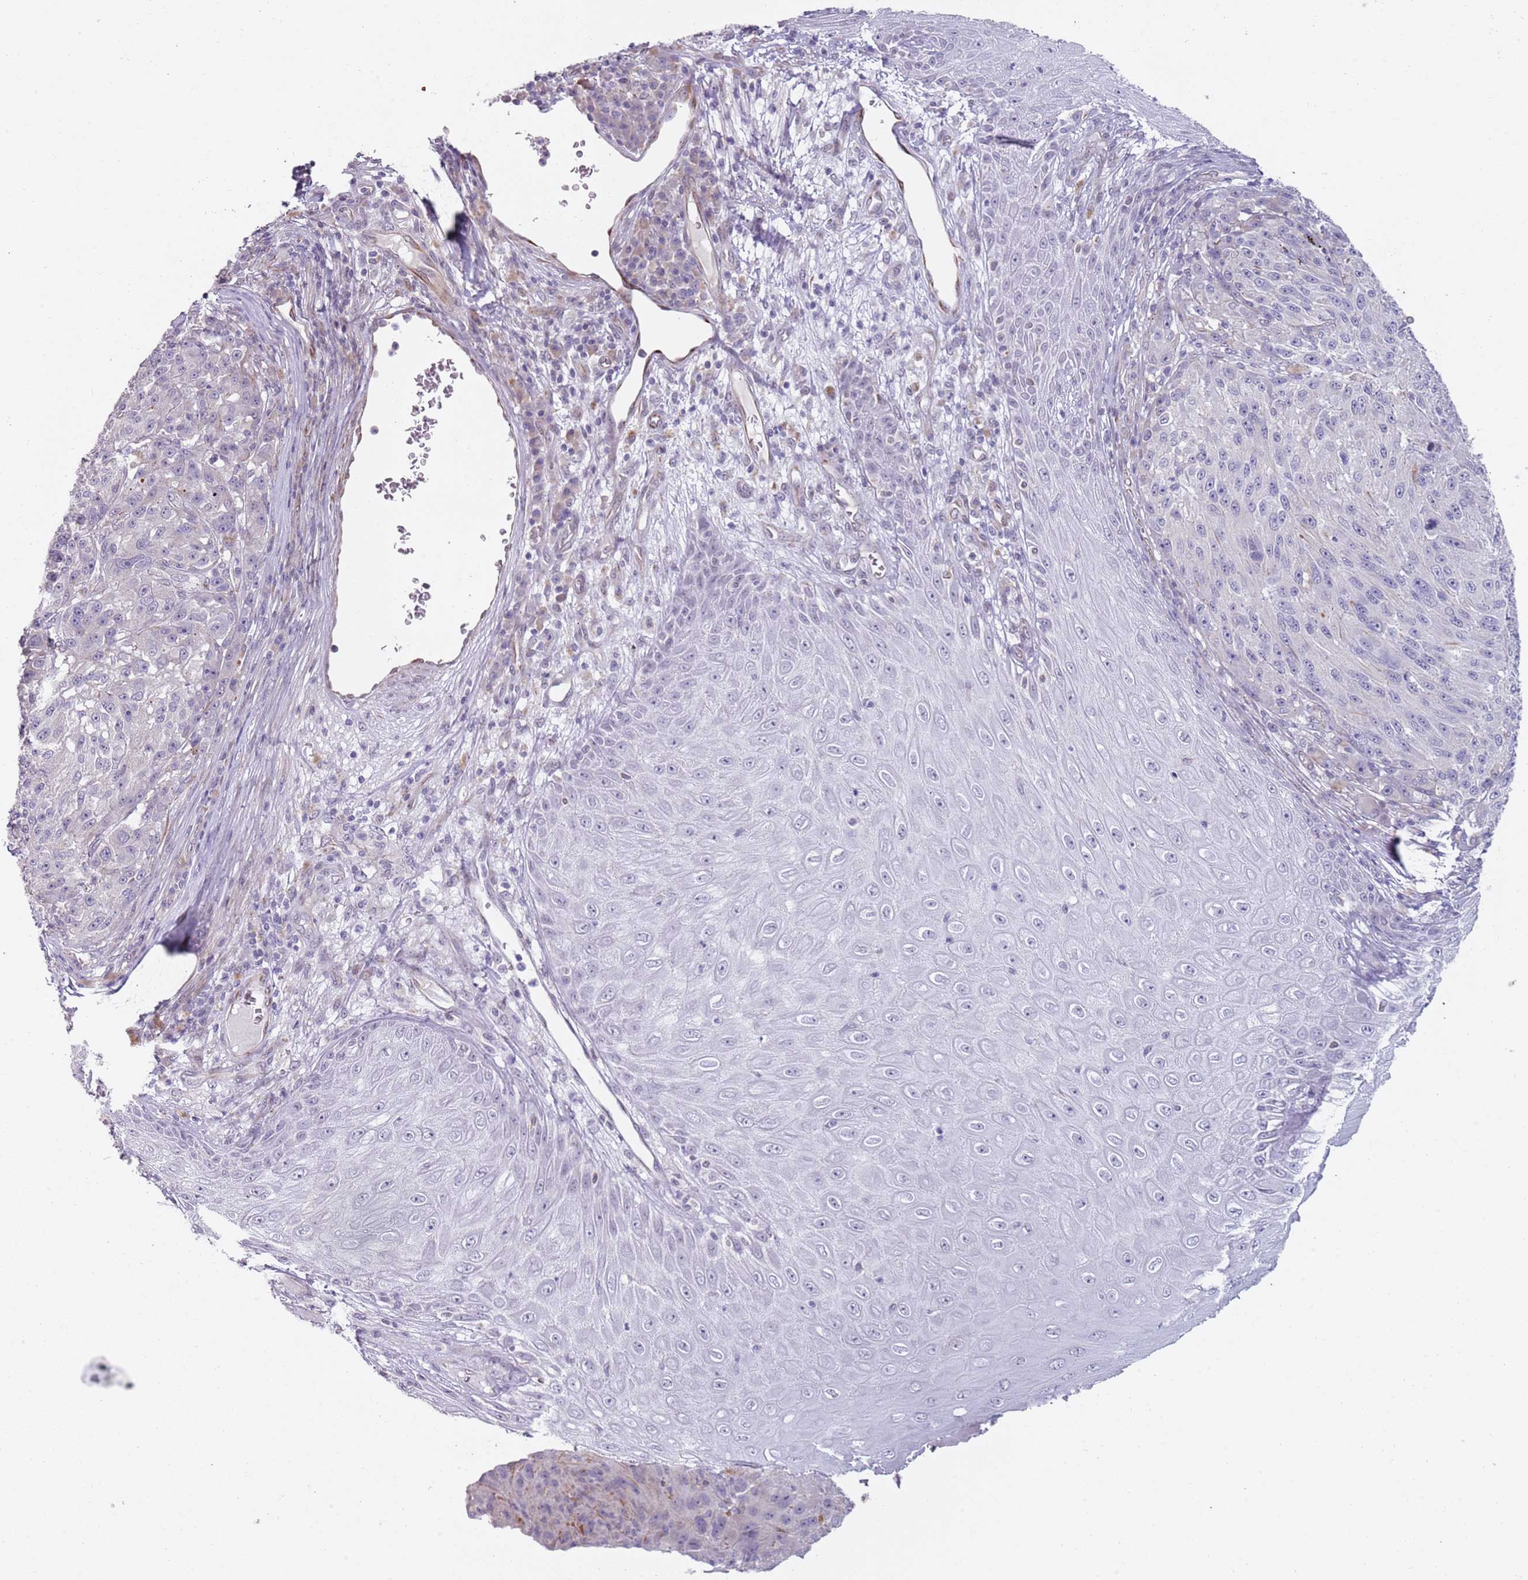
{"staining": {"intensity": "negative", "quantity": "none", "location": "none"}, "tissue": "melanoma", "cell_type": "Tumor cells", "image_type": "cancer", "snomed": [{"axis": "morphology", "description": "Malignant melanoma, NOS"}, {"axis": "topography", "description": "Skin"}], "caption": "Immunohistochemistry (IHC) of melanoma reveals no expression in tumor cells.", "gene": "NBPF3", "patient": {"sex": "male", "age": 53}}